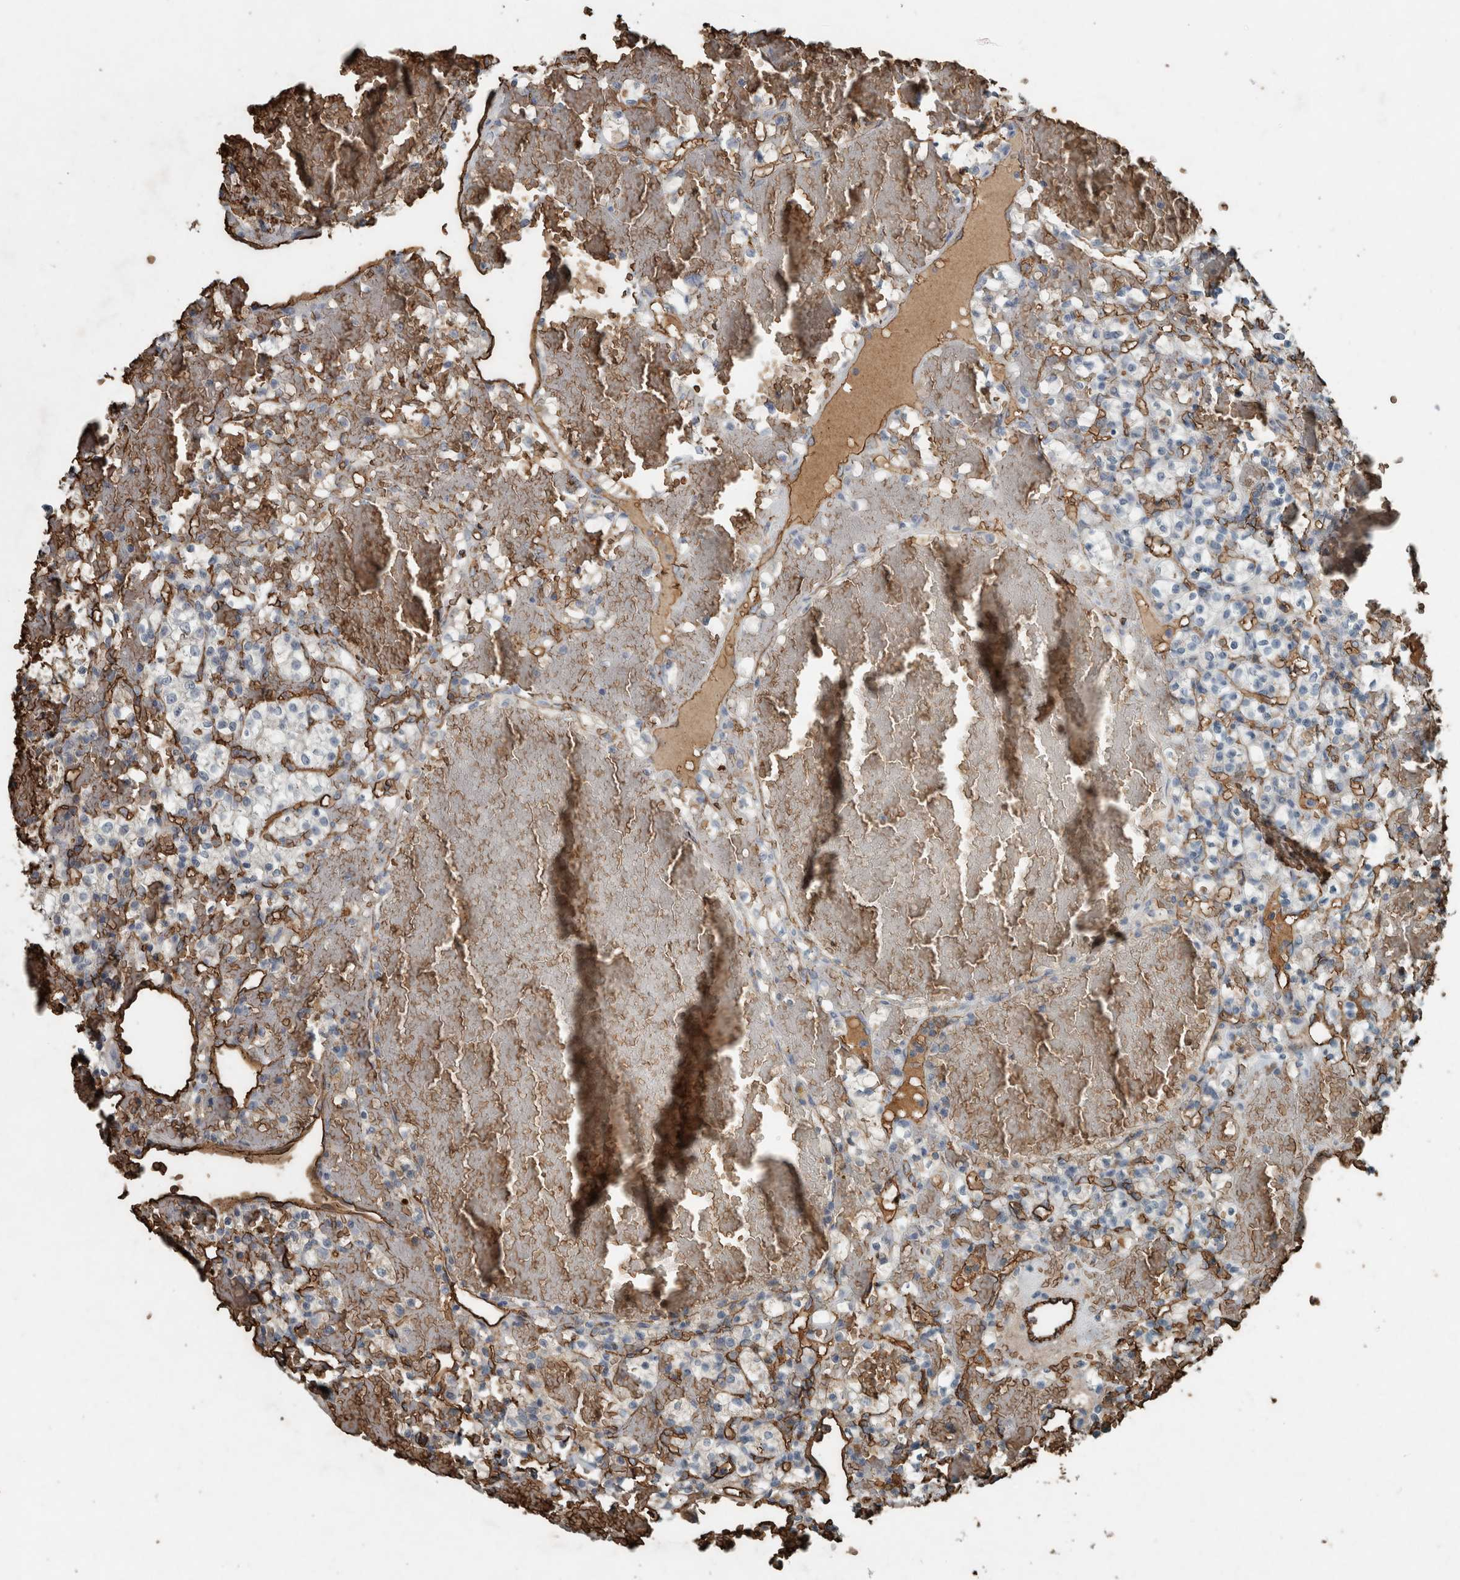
{"staining": {"intensity": "negative", "quantity": "none", "location": "none"}, "tissue": "renal cancer", "cell_type": "Tumor cells", "image_type": "cancer", "snomed": [{"axis": "morphology", "description": "Adenocarcinoma, NOS"}, {"axis": "topography", "description": "Kidney"}], "caption": "Immunohistochemistry (IHC) of adenocarcinoma (renal) demonstrates no expression in tumor cells. The staining is performed using DAB (3,3'-diaminobenzidine) brown chromogen with nuclei counter-stained in using hematoxylin.", "gene": "LBP", "patient": {"sex": "female", "age": 60}}